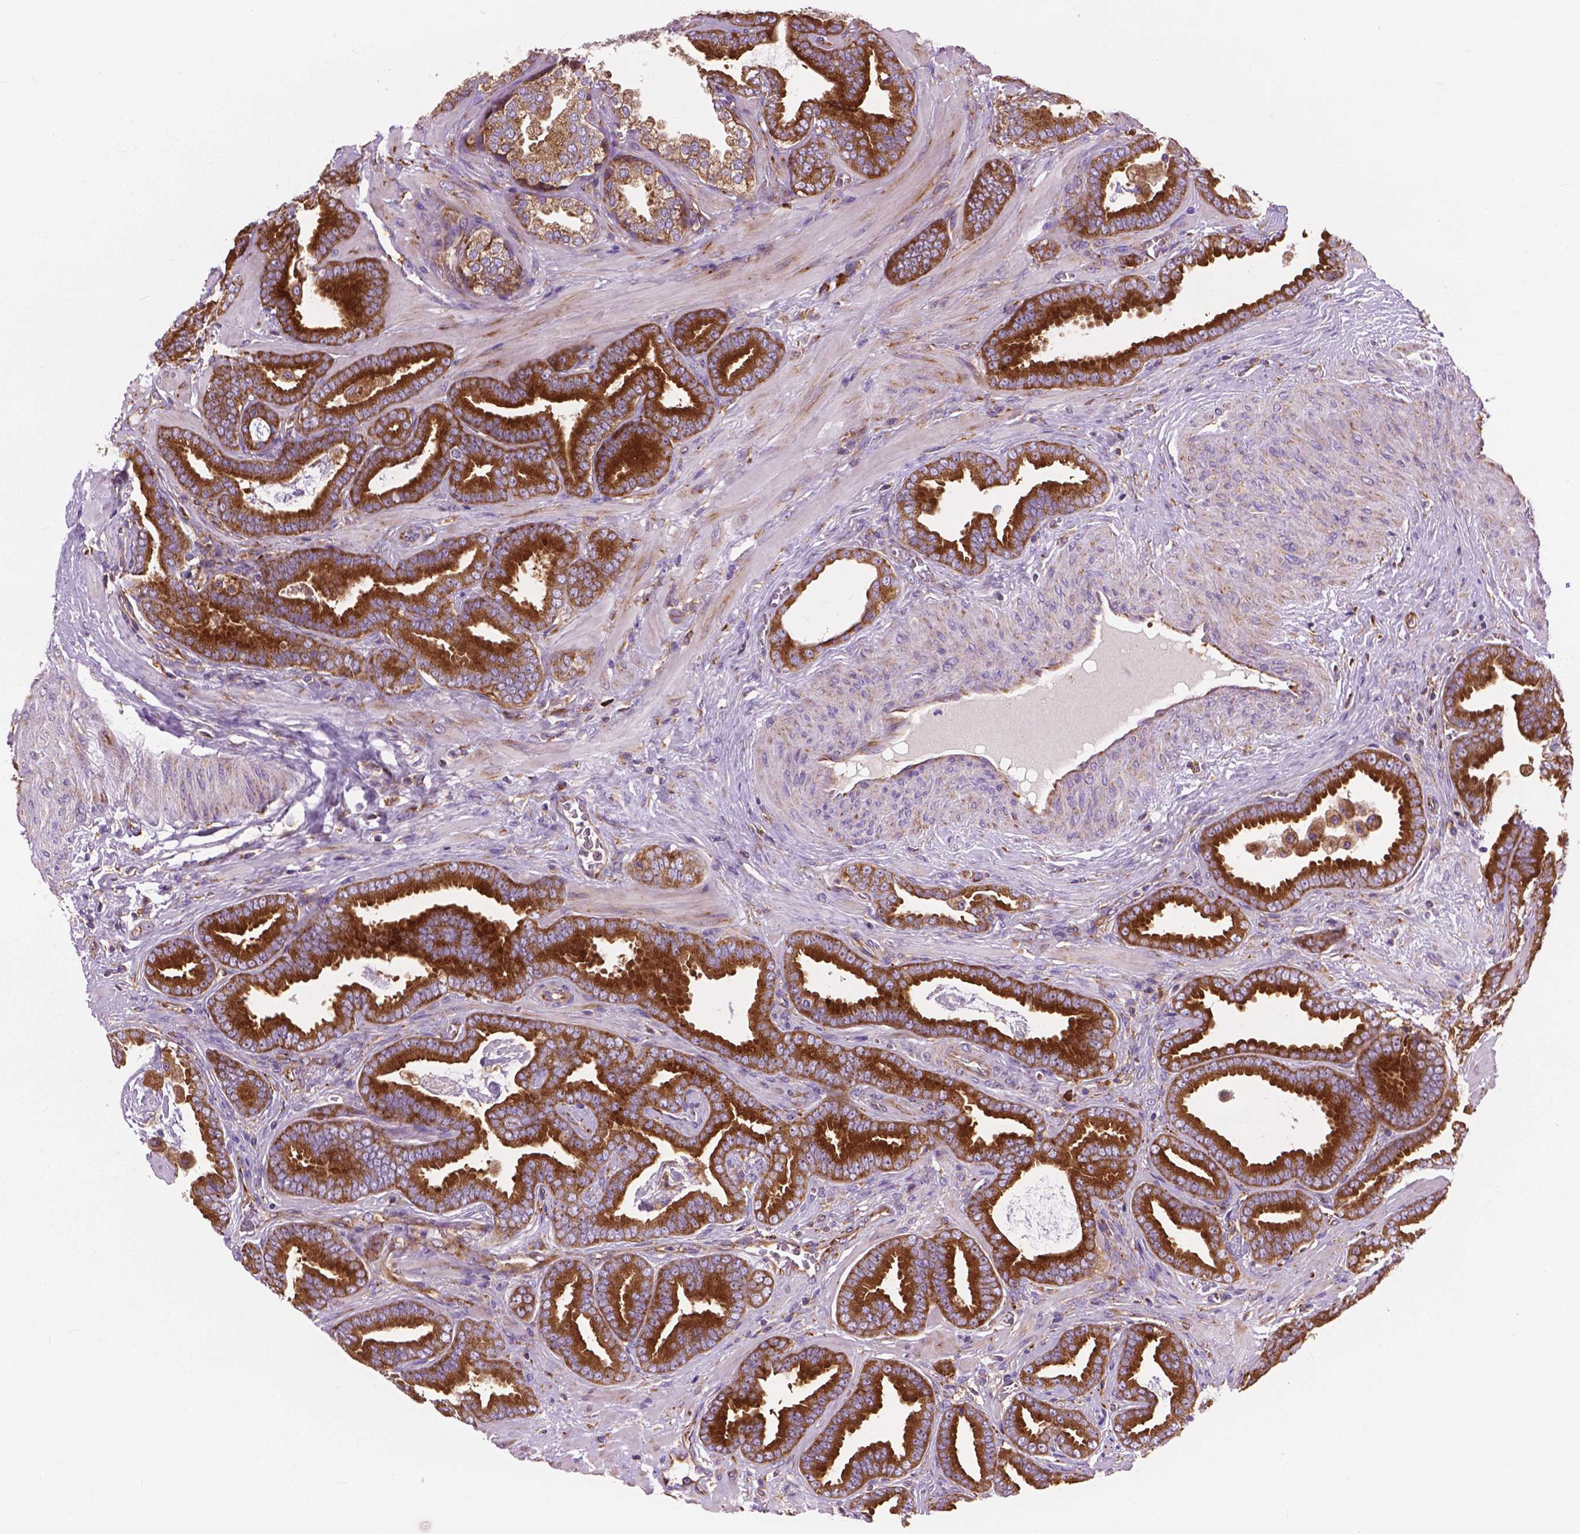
{"staining": {"intensity": "strong", "quantity": ">75%", "location": "cytoplasmic/membranous"}, "tissue": "prostate cancer", "cell_type": "Tumor cells", "image_type": "cancer", "snomed": [{"axis": "morphology", "description": "Adenocarcinoma, Low grade"}, {"axis": "topography", "description": "Prostate"}], "caption": "High-power microscopy captured an immunohistochemistry (IHC) photomicrograph of prostate cancer, revealing strong cytoplasmic/membranous staining in about >75% of tumor cells.", "gene": "RPL37A", "patient": {"sex": "male", "age": 63}}